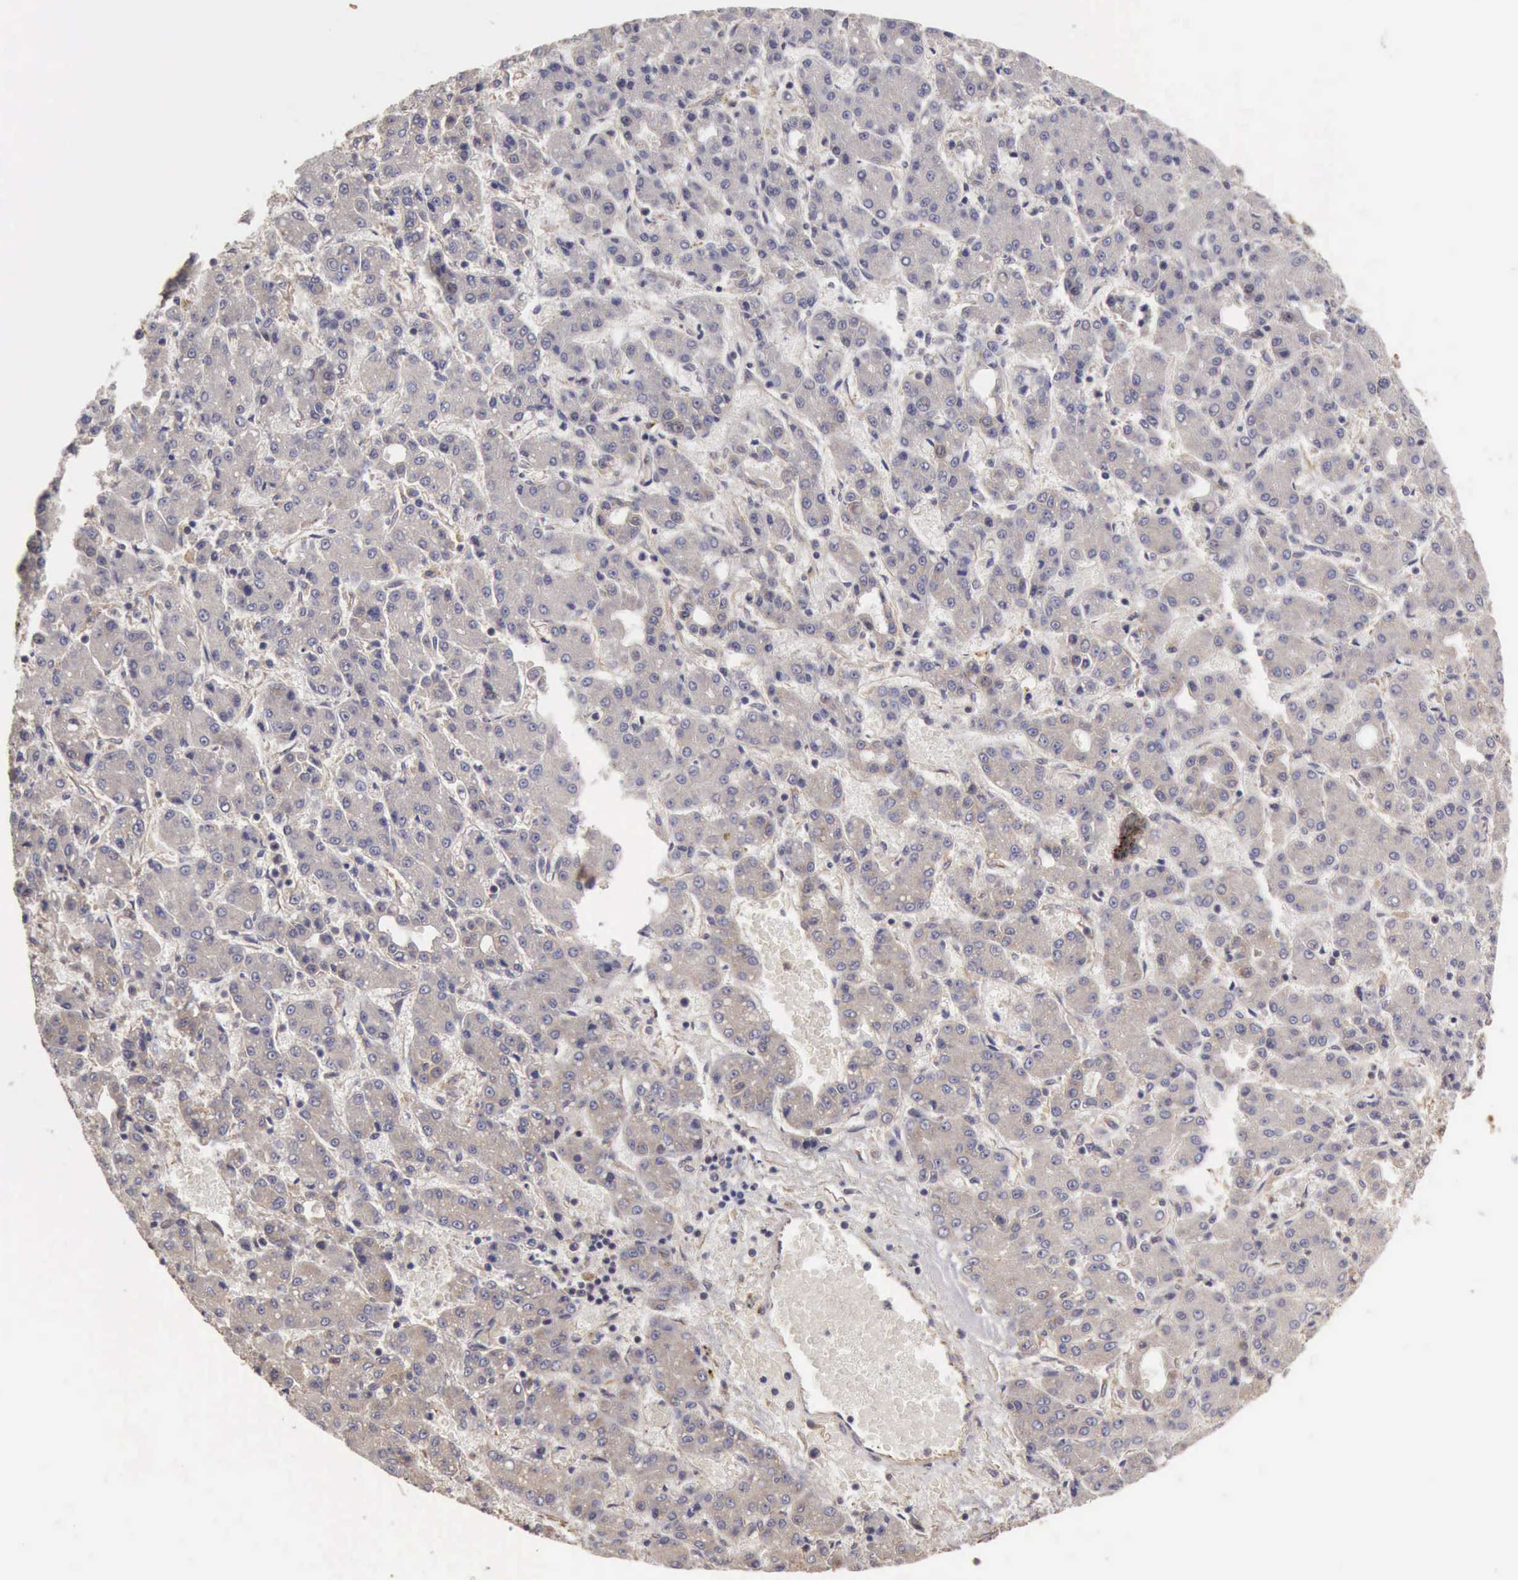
{"staining": {"intensity": "negative", "quantity": "none", "location": "none"}, "tissue": "liver cancer", "cell_type": "Tumor cells", "image_type": "cancer", "snomed": [{"axis": "morphology", "description": "Carcinoma, Hepatocellular, NOS"}, {"axis": "topography", "description": "Liver"}], "caption": "High magnification brightfield microscopy of liver cancer (hepatocellular carcinoma) stained with DAB (3,3'-diaminobenzidine) (brown) and counterstained with hematoxylin (blue): tumor cells show no significant positivity.", "gene": "BMX", "patient": {"sex": "male", "age": 69}}